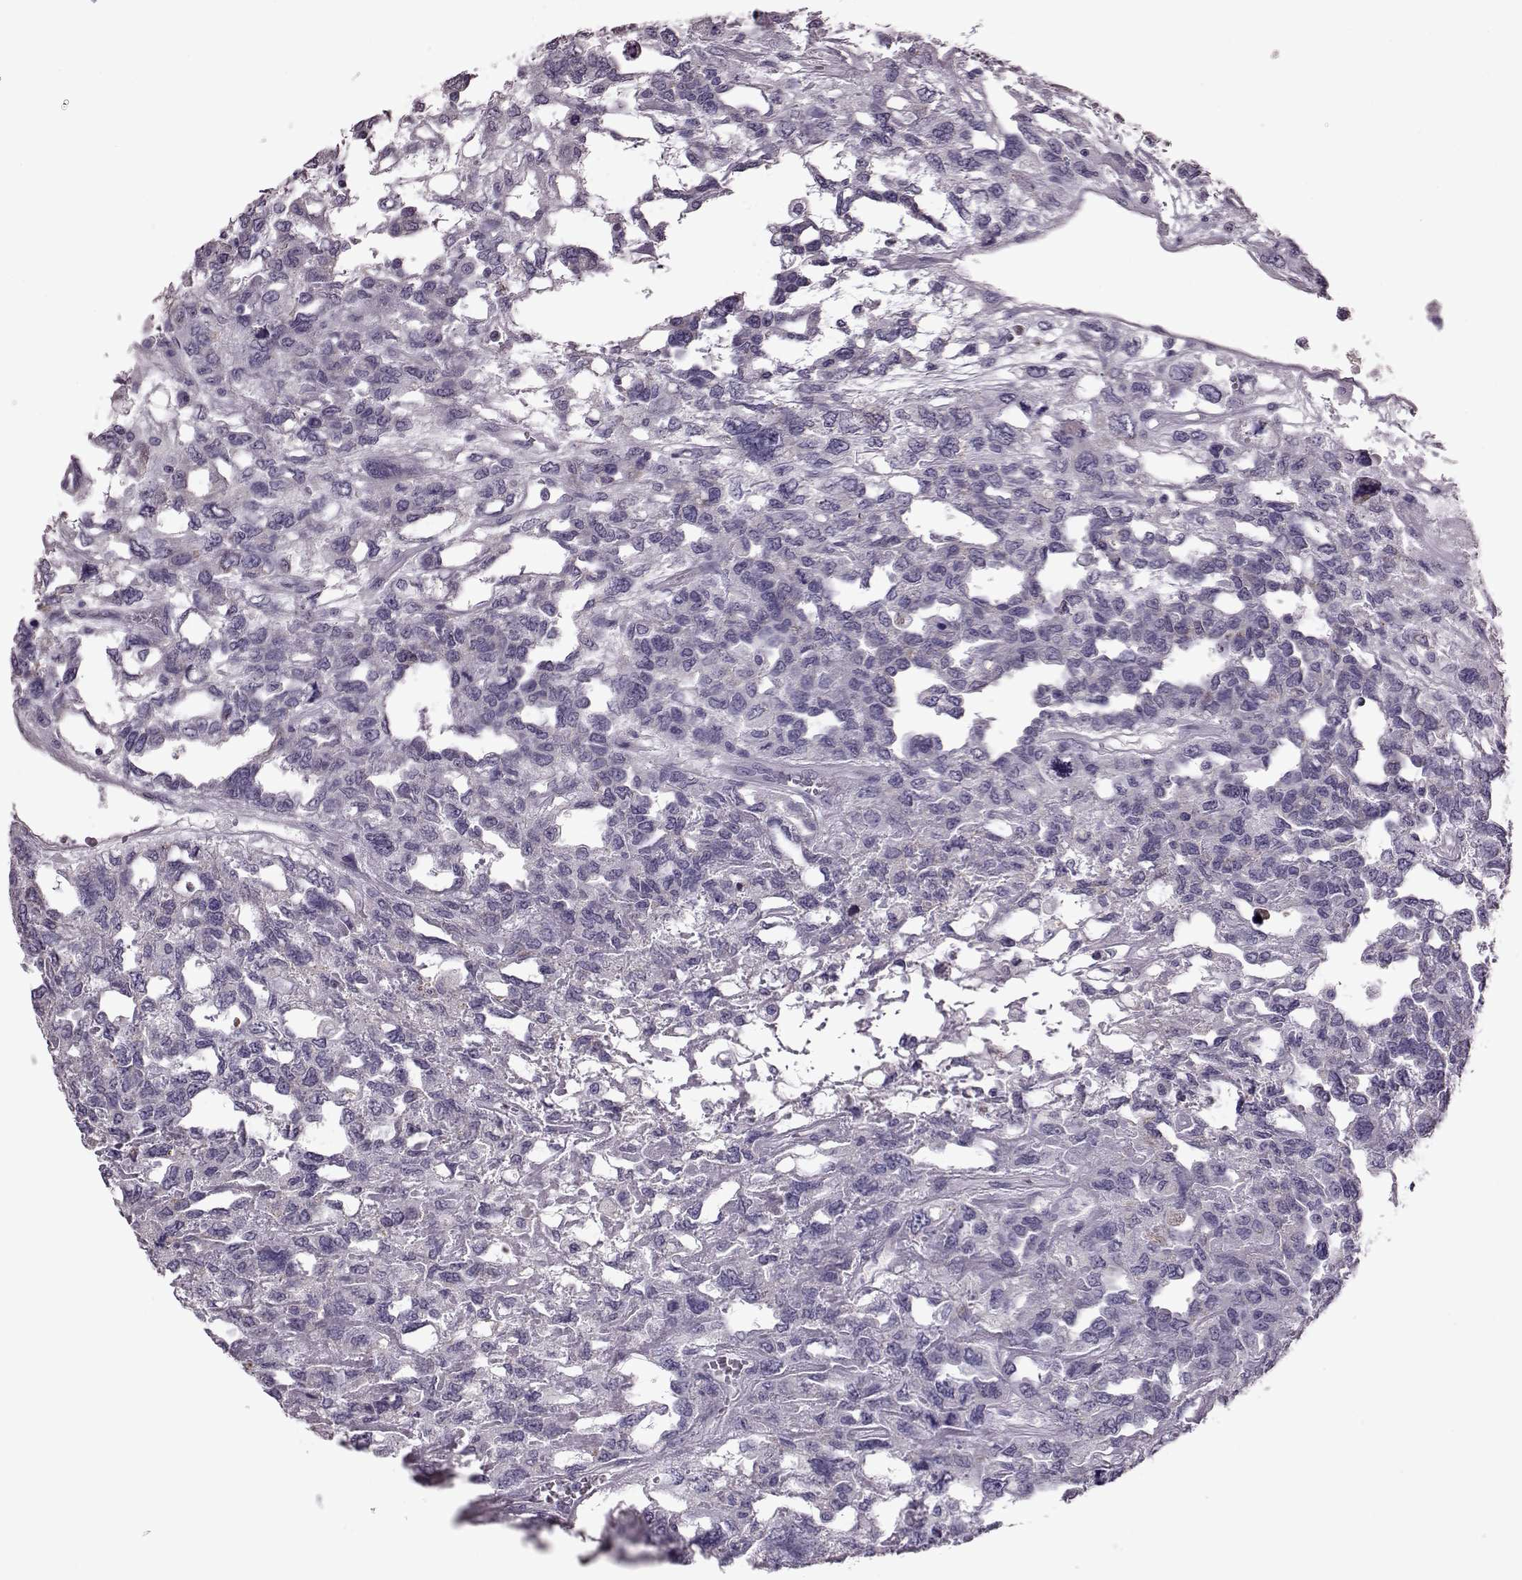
{"staining": {"intensity": "strong", "quantity": "<25%", "location": "cytoplasmic/membranous"}, "tissue": "testis cancer", "cell_type": "Tumor cells", "image_type": "cancer", "snomed": [{"axis": "morphology", "description": "Seminoma, NOS"}, {"axis": "topography", "description": "Testis"}], "caption": "Immunohistochemistry image of testis cancer stained for a protein (brown), which displays medium levels of strong cytoplasmic/membranous staining in approximately <25% of tumor cells.", "gene": "RIMS2", "patient": {"sex": "male", "age": 52}}